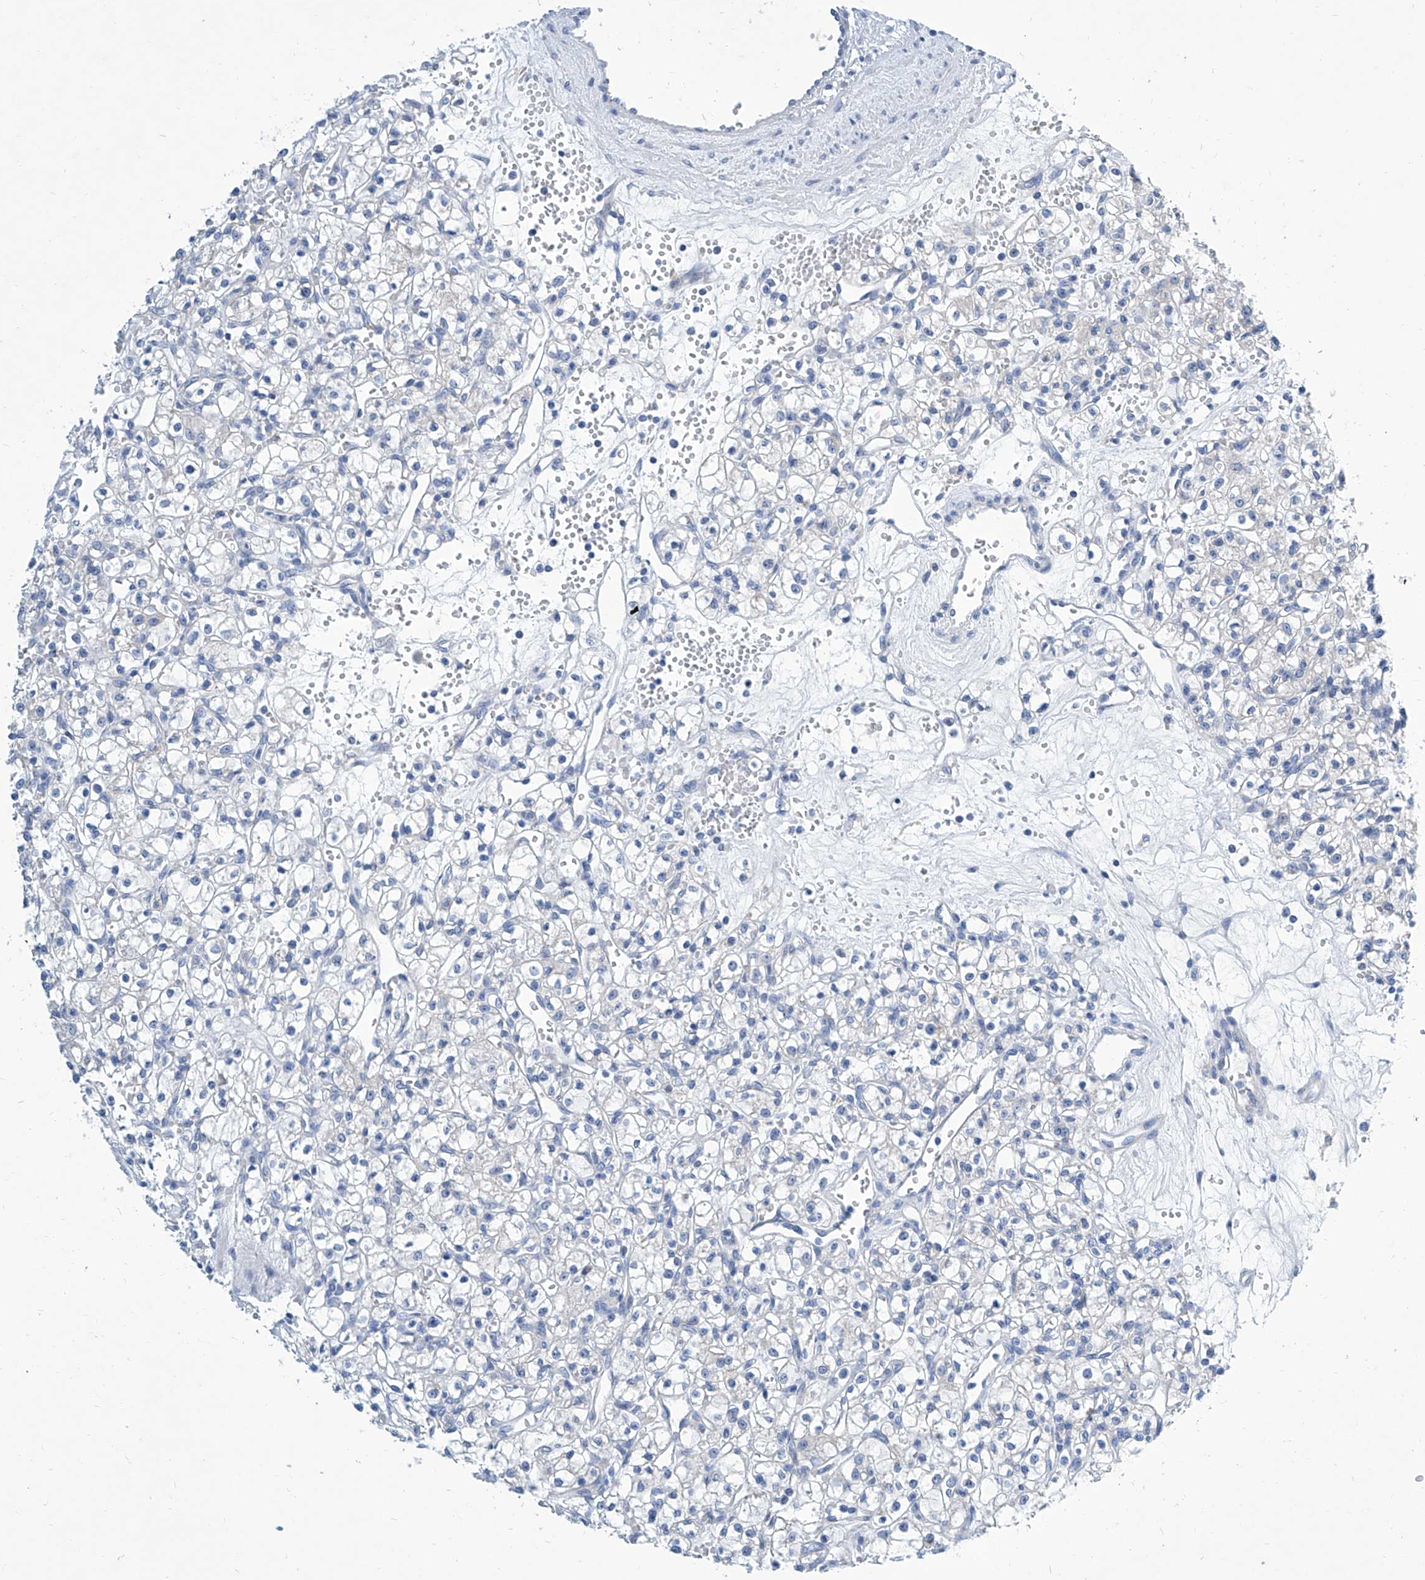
{"staining": {"intensity": "negative", "quantity": "none", "location": "none"}, "tissue": "renal cancer", "cell_type": "Tumor cells", "image_type": "cancer", "snomed": [{"axis": "morphology", "description": "Adenocarcinoma, NOS"}, {"axis": "topography", "description": "Kidney"}], "caption": "Immunohistochemistry (IHC) of human renal adenocarcinoma shows no positivity in tumor cells.", "gene": "ZNF519", "patient": {"sex": "female", "age": 59}}